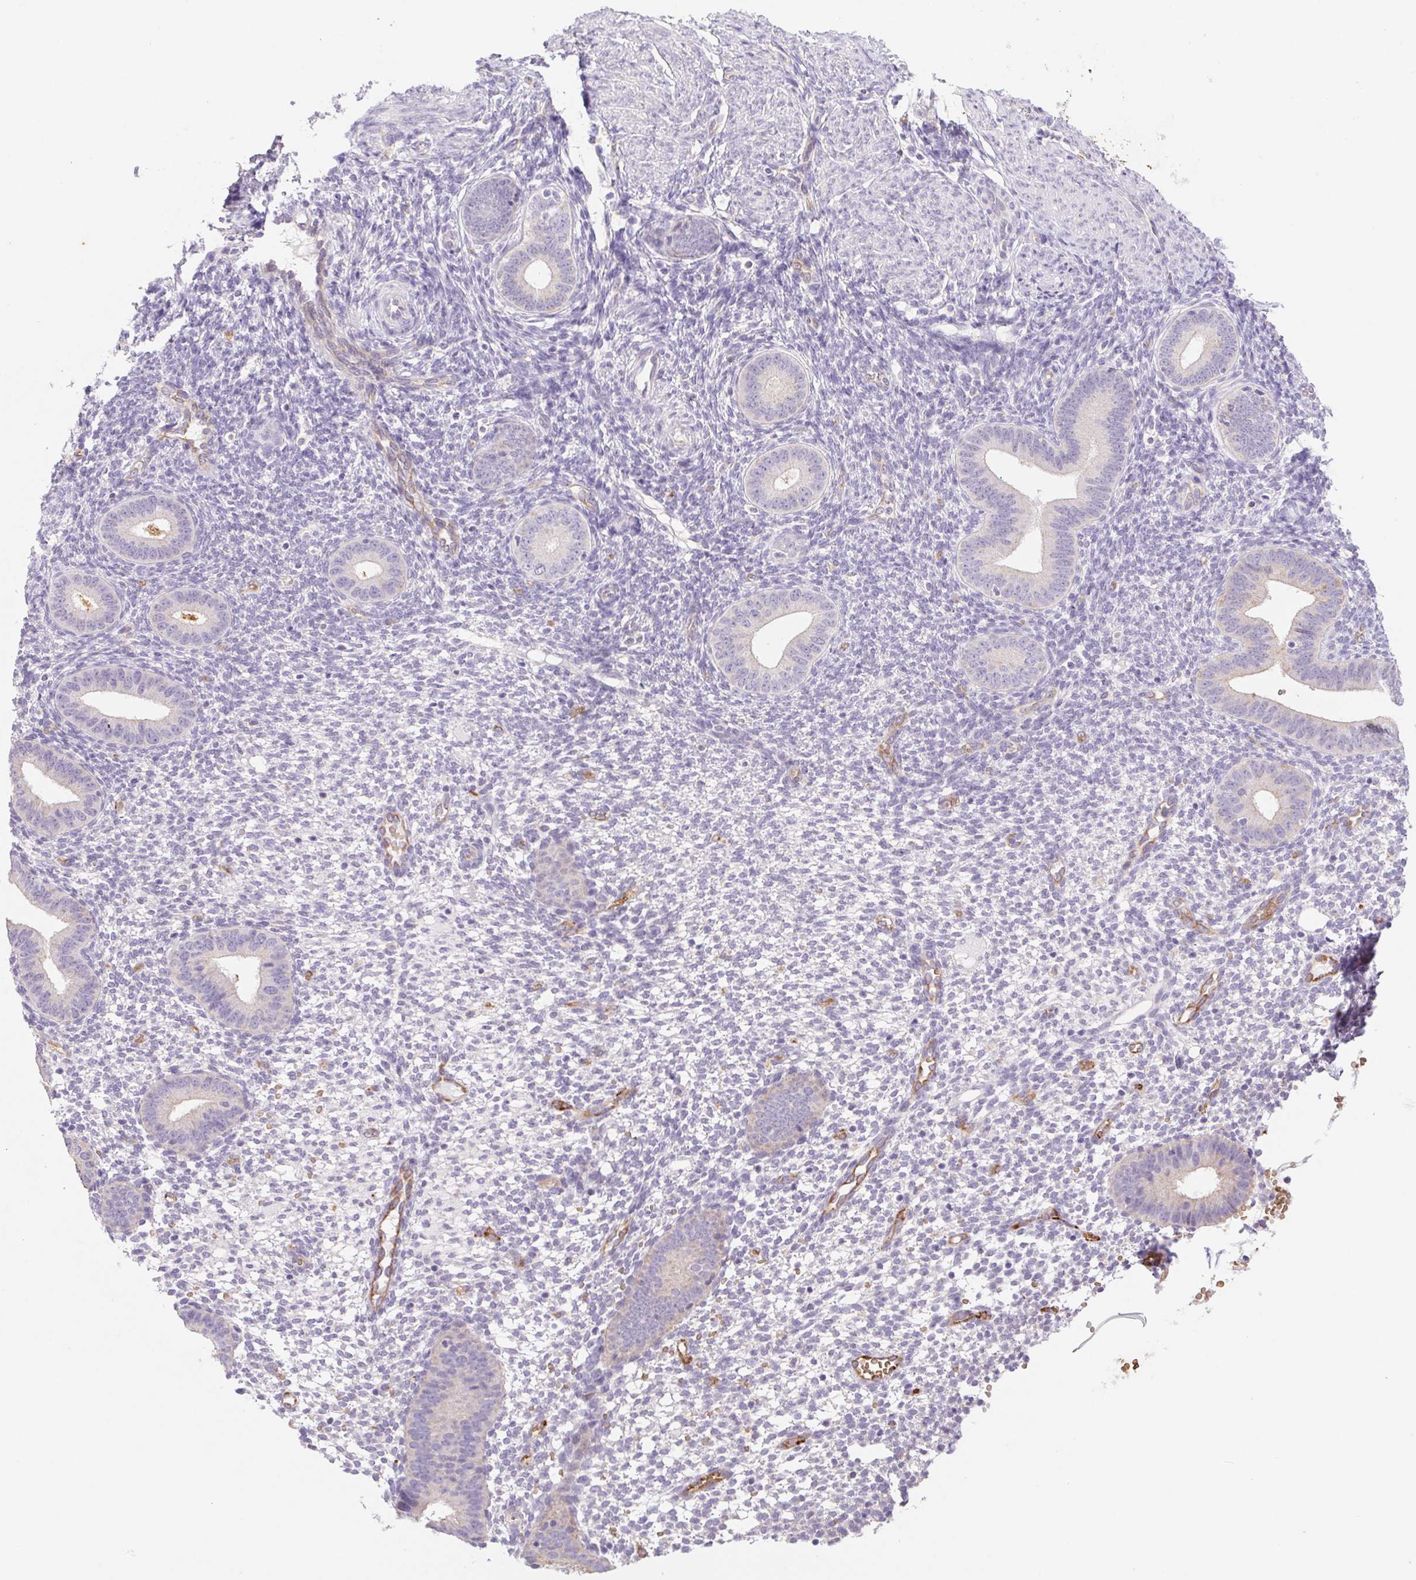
{"staining": {"intensity": "negative", "quantity": "none", "location": "none"}, "tissue": "endometrium", "cell_type": "Cells in endometrial stroma", "image_type": "normal", "snomed": [{"axis": "morphology", "description": "Normal tissue, NOS"}, {"axis": "topography", "description": "Endometrium"}], "caption": "Histopathology image shows no protein positivity in cells in endometrial stroma of normal endometrium. Brightfield microscopy of immunohistochemistry stained with DAB (3,3'-diaminobenzidine) (brown) and hematoxylin (blue), captured at high magnification.", "gene": "IGFL3", "patient": {"sex": "female", "age": 40}}